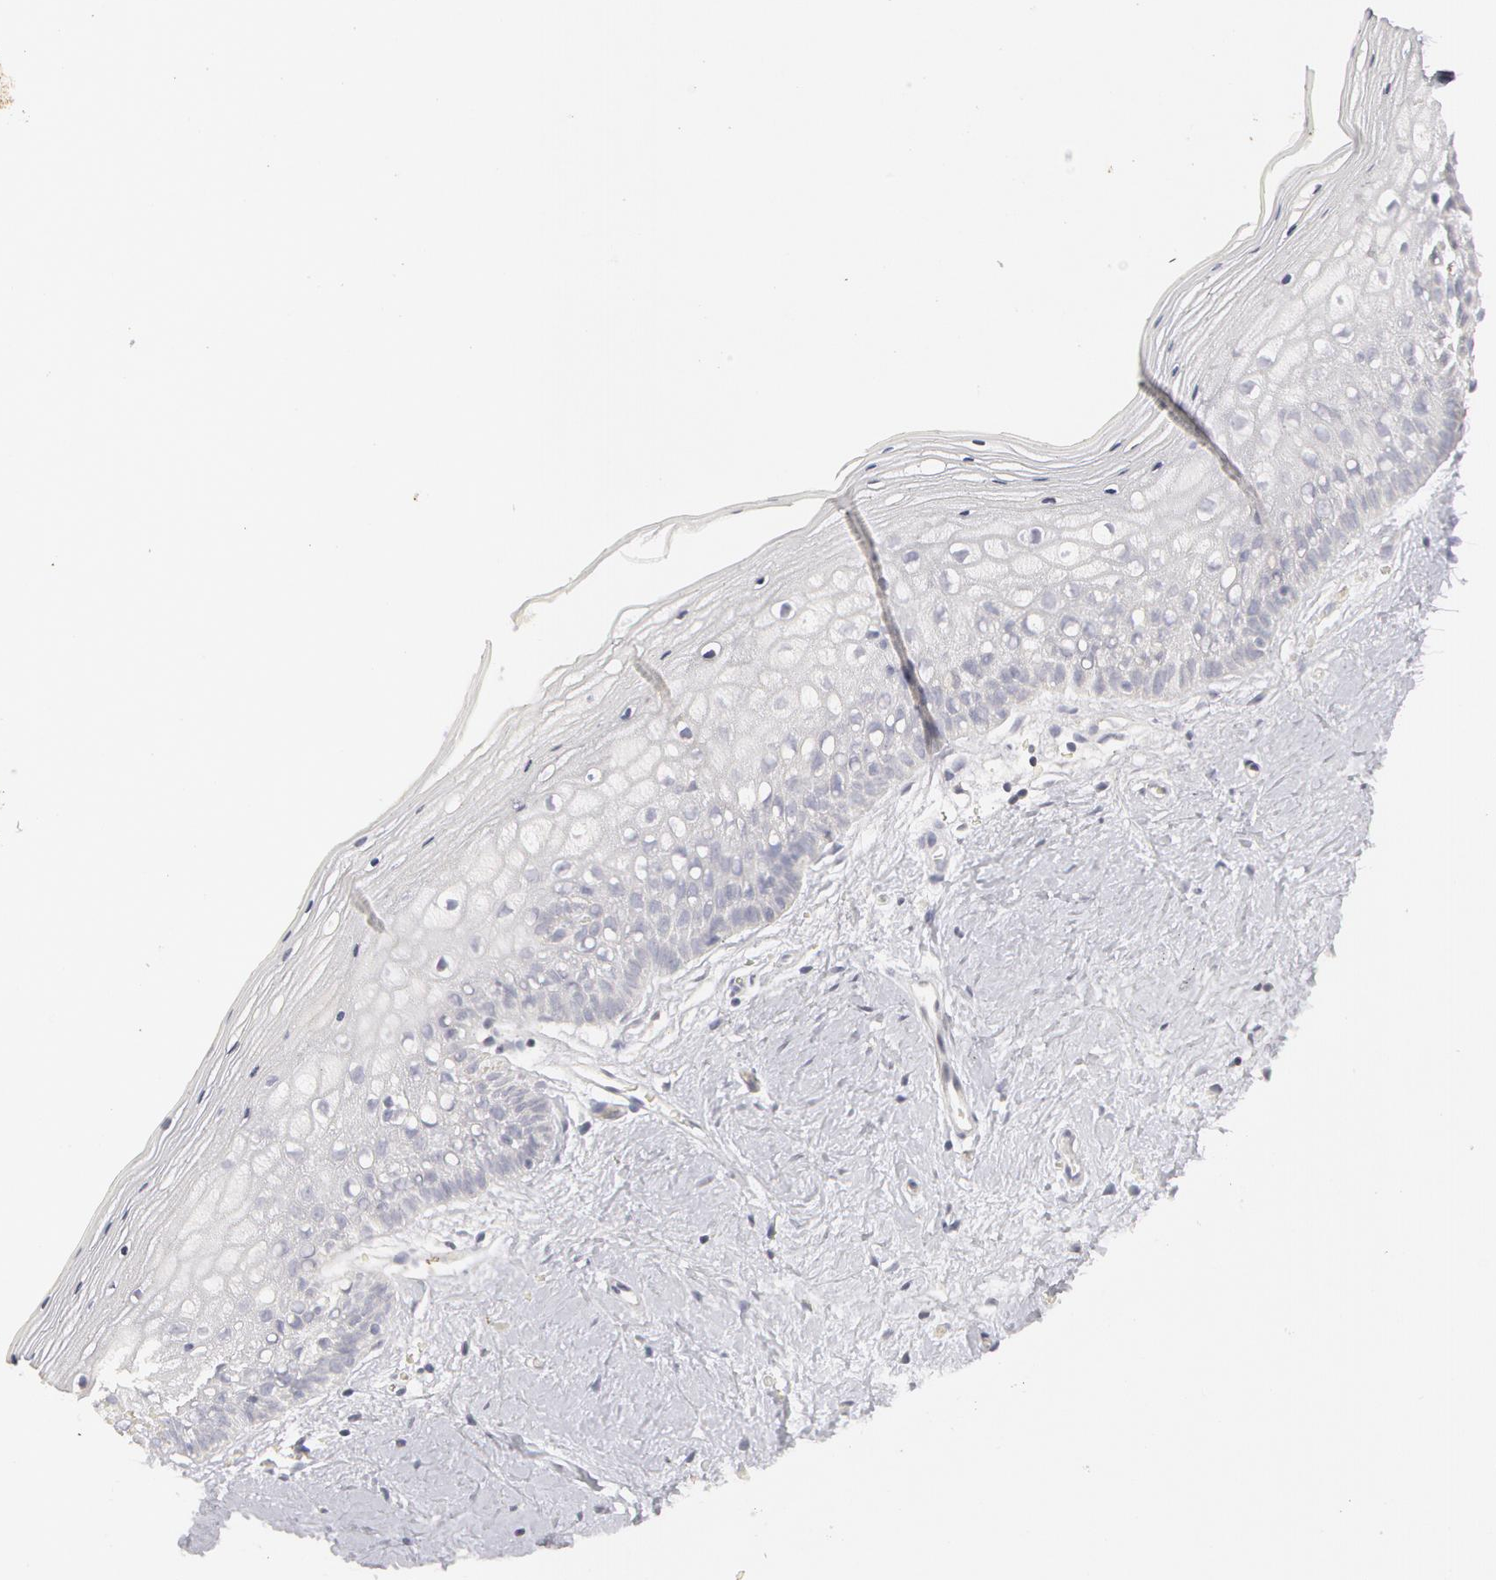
{"staining": {"intensity": "negative", "quantity": "none", "location": "none"}, "tissue": "vagina", "cell_type": "Squamous epithelial cells", "image_type": "normal", "snomed": [{"axis": "morphology", "description": "Normal tissue, NOS"}, {"axis": "topography", "description": "Vagina"}], "caption": "High power microscopy histopathology image of an immunohistochemistry micrograph of unremarkable vagina, revealing no significant staining in squamous epithelial cells. Nuclei are stained in blue.", "gene": "ABCB1", "patient": {"sex": "female", "age": 46}}